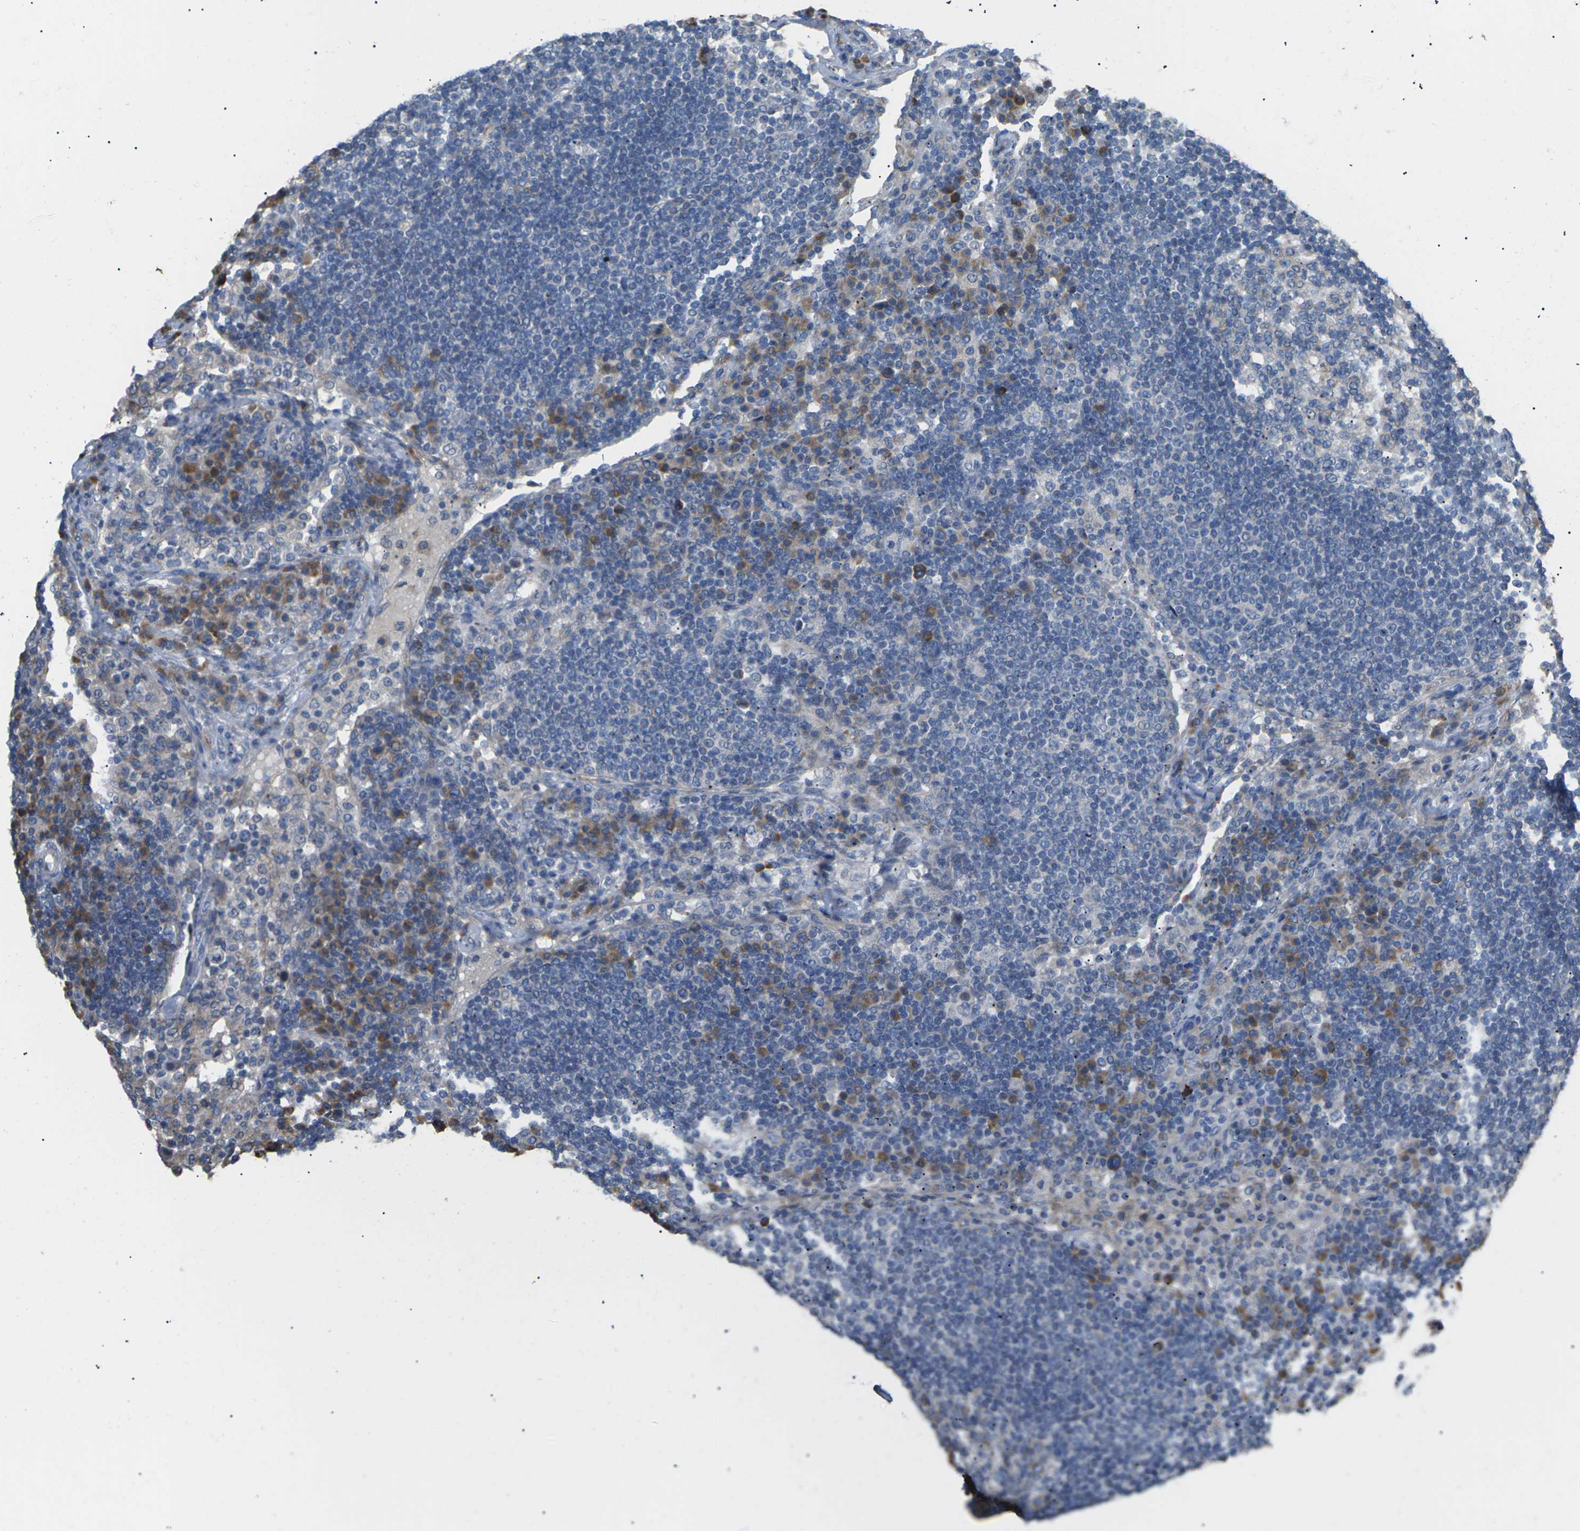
{"staining": {"intensity": "negative", "quantity": "none", "location": "none"}, "tissue": "lymph node", "cell_type": "Germinal center cells", "image_type": "normal", "snomed": [{"axis": "morphology", "description": "Normal tissue, NOS"}, {"axis": "topography", "description": "Lymph node"}], "caption": "High power microscopy histopathology image of an IHC image of normal lymph node, revealing no significant positivity in germinal center cells. (DAB (3,3'-diaminobenzidine) IHC visualized using brightfield microscopy, high magnification).", "gene": "KLHDC8B", "patient": {"sex": "female", "age": 53}}